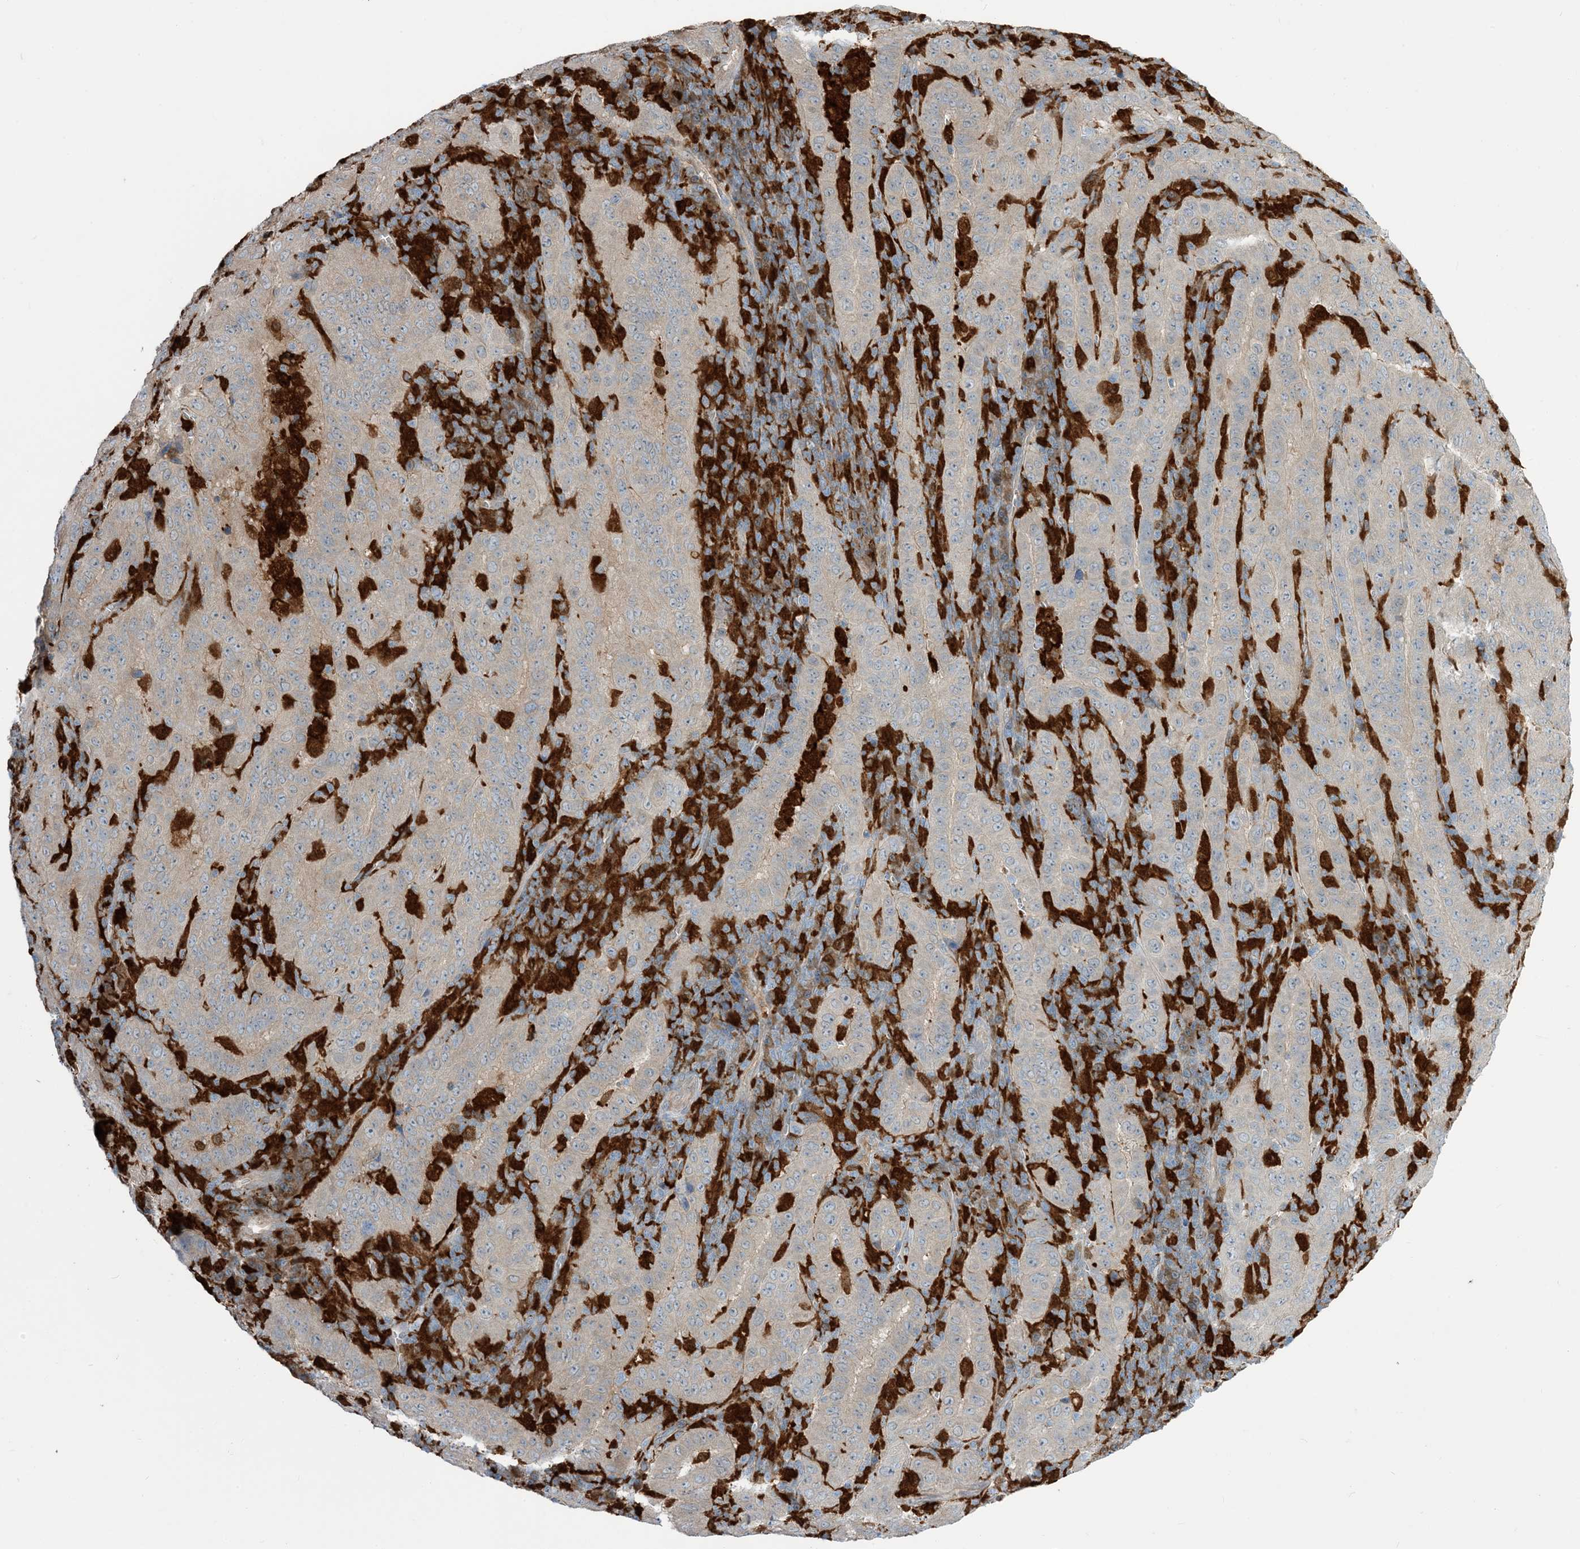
{"staining": {"intensity": "weak", "quantity": "25%-75%", "location": "cytoplasmic/membranous"}, "tissue": "pancreatic cancer", "cell_type": "Tumor cells", "image_type": "cancer", "snomed": [{"axis": "morphology", "description": "Adenocarcinoma, NOS"}, {"axis": "topography", "description": "Pancreas"}], "caption": "This micrograph exhibits pancreatic cancer stained with immunohistochemistry to label a protein in brown. The cytoplasmic/membranous of tumor cells show weak positivity for the protein. Nuclei are counter-stained blue.", "gene": "NAGK", "patient": {"sex": "male", "age": 63}}